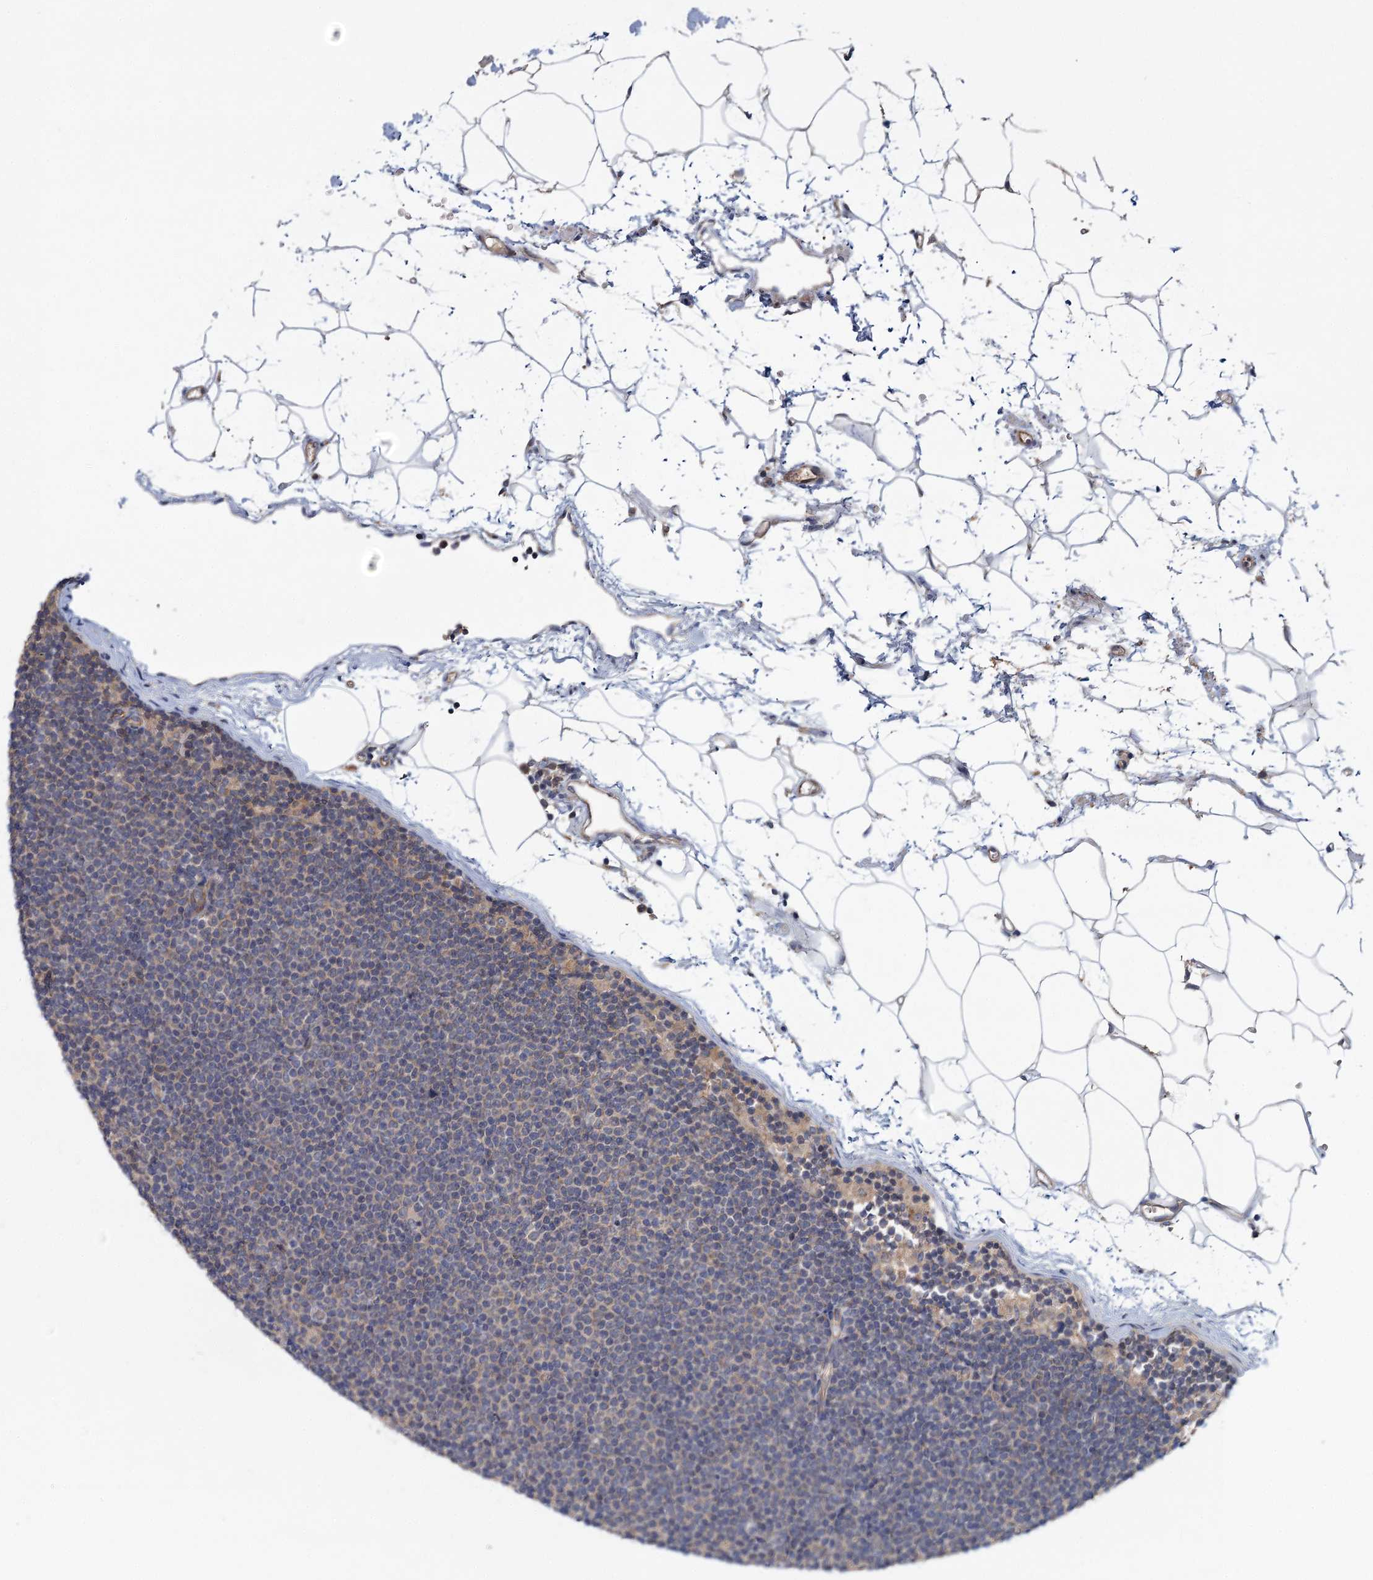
{"staining": {"intensity": "negative", "quantity": "none", "location": "none"}, "tissue": "lymphoma", "cell_type": "Tumor cells", "image_type": "cancer", "snomed": [{"axis": "morphology", "description": "Malignant lymphoma, non-Hodgkin's type, Low grade"}, {"axis": "topography", "description": "Lymph node"}], "caption": "An image of lymphoma stained for a protein demonstrates no brown staining in tumor cells.", "gene": "MTRR", "patient": {"sex": "female", "age": 53}}